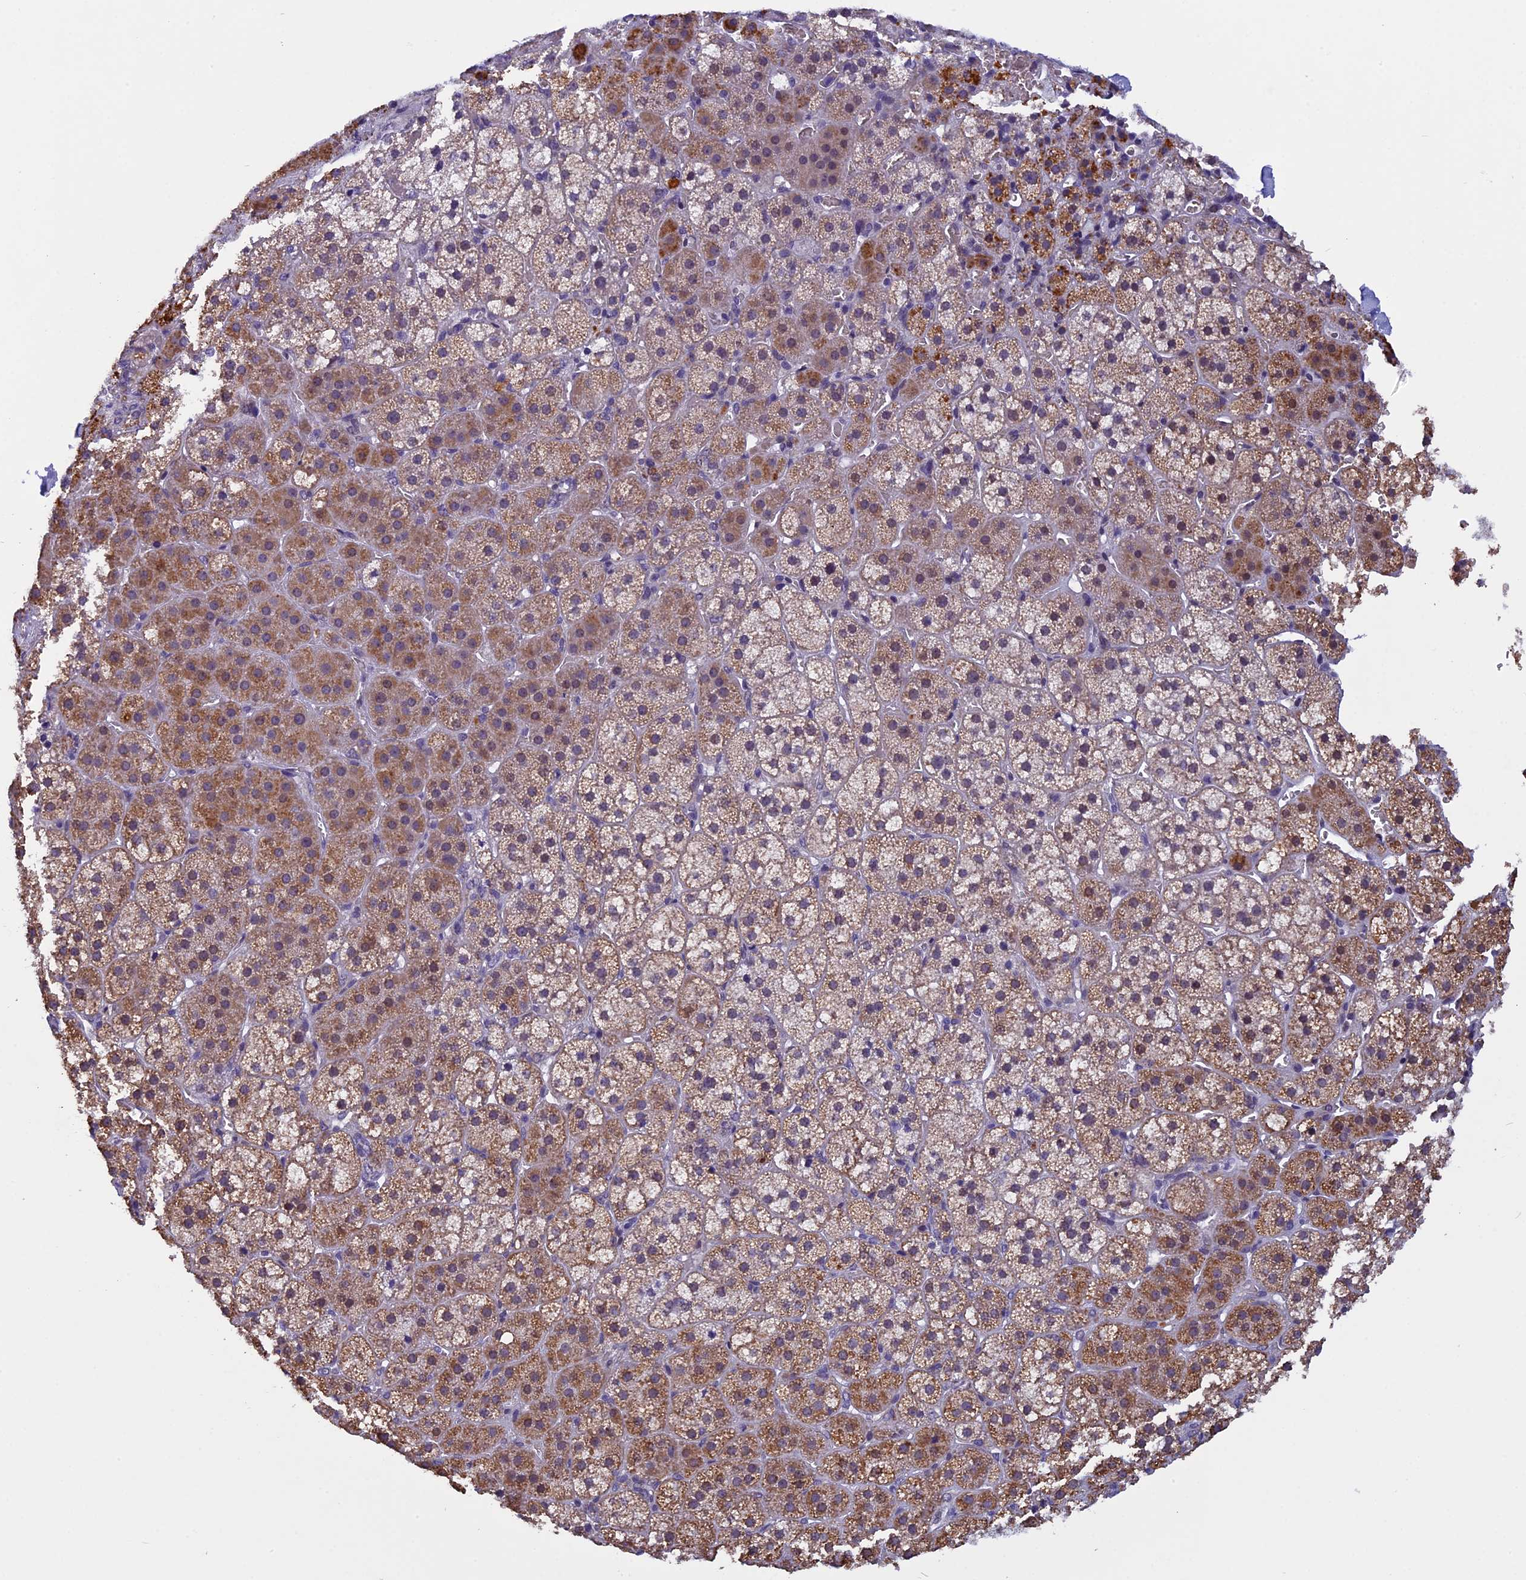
{"staining": {"intensity": "moderate", "quantity": ">75%", "location": "cytoplasmic/membranous"}, "tissue": "adrenal gland", "cell_type": "Glandular cells", "image_type": "normal", "snomed": [{"axis": "morphology", "description": "Normal tissue, NOS"}, {"axis": "topography", "description": "Adrenal gland"}], "caption": "Adrenal gland was stained to show a protein in brown. There is medium levels of moderate cytoplasmic/membranous expression in approximately >75% of glandular cells. The staining was performed using DAB to visualize the protein expression in brown, while the nuclei were stained in blue with hematoxylin (Magnification: 20x).", "gene": "ZNF317", "patient": {"sex": "female", "age": 44}}